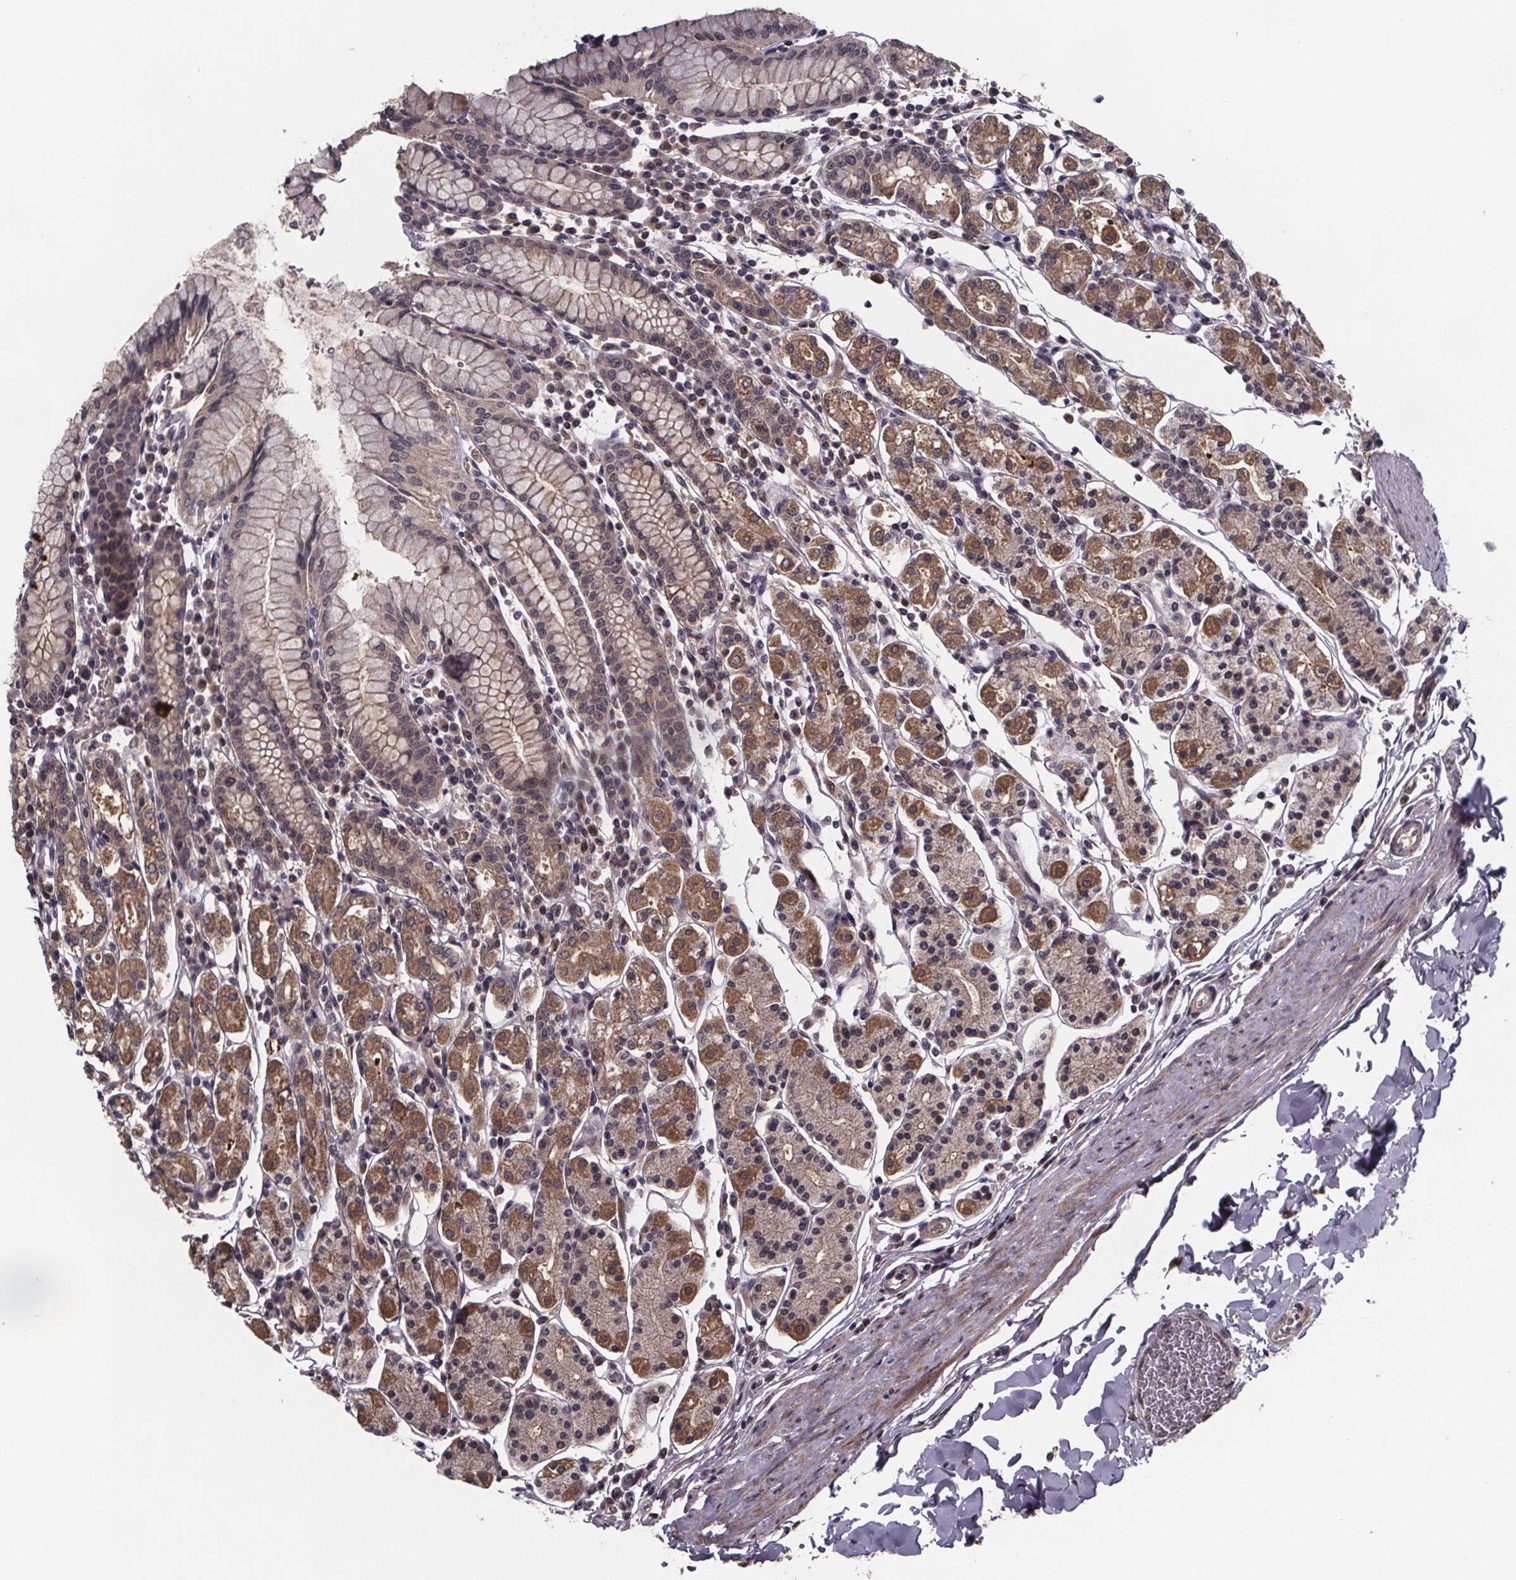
{"staining": {"intensity": "moderate", "quantity": "25%-75%", "location": "cytoplasmic/membranous"}, "tissue": "stomach", "cell_type": "Glandular cells", "image_type": "normal", "snomed": [{"axis": "morphology", "description": "Normal tissue, NOS"}, {"axis": "topography", "description": "Stomach, upper"}, {"axis": "topography", "description": "Stomach"}], "caption": "Immunohistochemical staining of benign stomach displays moderate cytoplasmic/membranous protein staining in approximately 25%-75% of glandular cells. The staining is performed using DAB brown chromogen to label protein expression. The nuclei are counter-stained blue using hematoxylin.", "gene": "FN3KRP", "patient": {"sex": "male", "age": 62}}